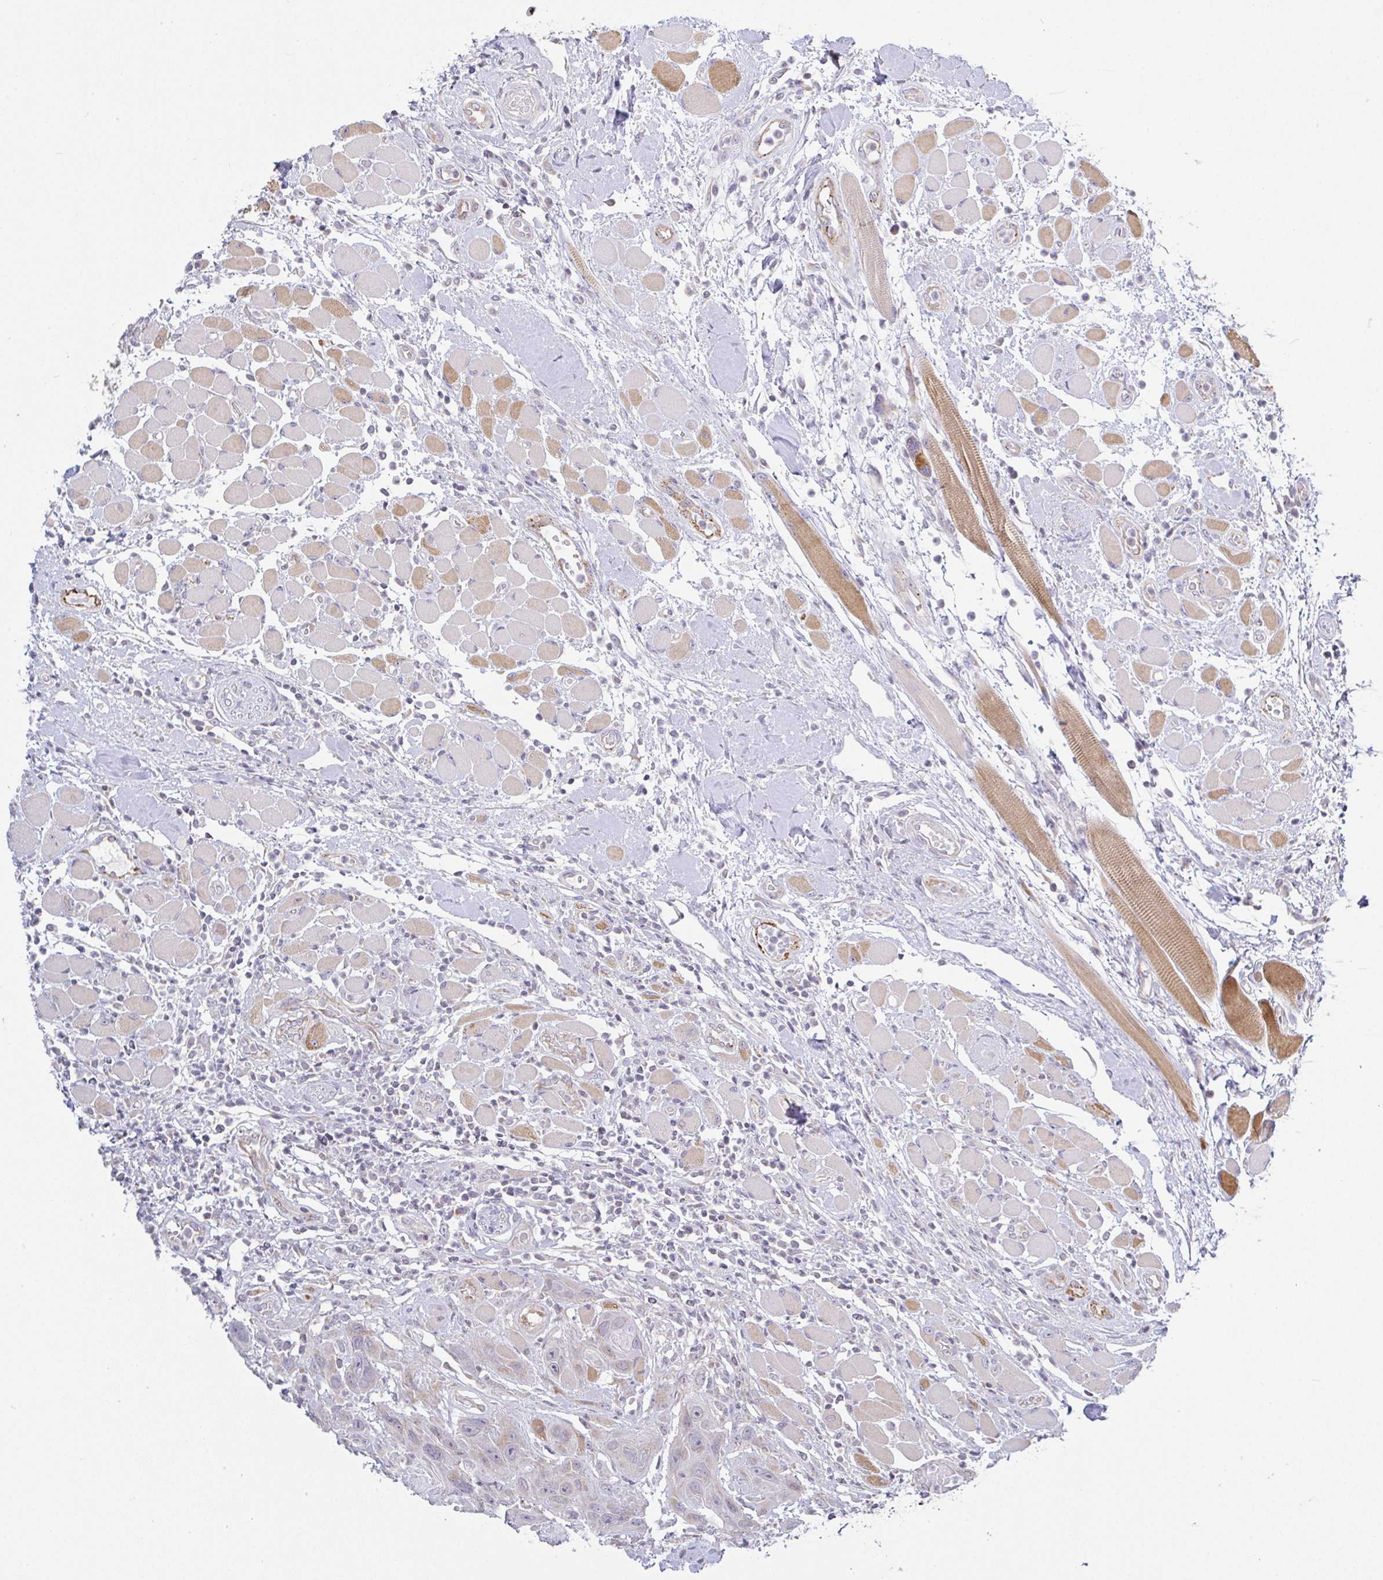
{"staining": {"intensity": "negative", "quantity": "none", "location": "none"}, "tissue": "head and neck cancer", "cell_type": "Tumor cells", "image_type": "cancer", "snomed": [{"axis": "morphology", "description": "Squamous cell carcinoma, NOS"}, {"axis": "topography", "description": "Head-Neck"}], "caption": "Immunohistochemistry photomicrograph of neoplastic tissue: human head and neck cancer (squamous cell carcinoma) stained with DAB reveals no significant protein positivity in tumor cells.", "gene": "PLCD4", "patient": {"sex": "female", "age": 59}}